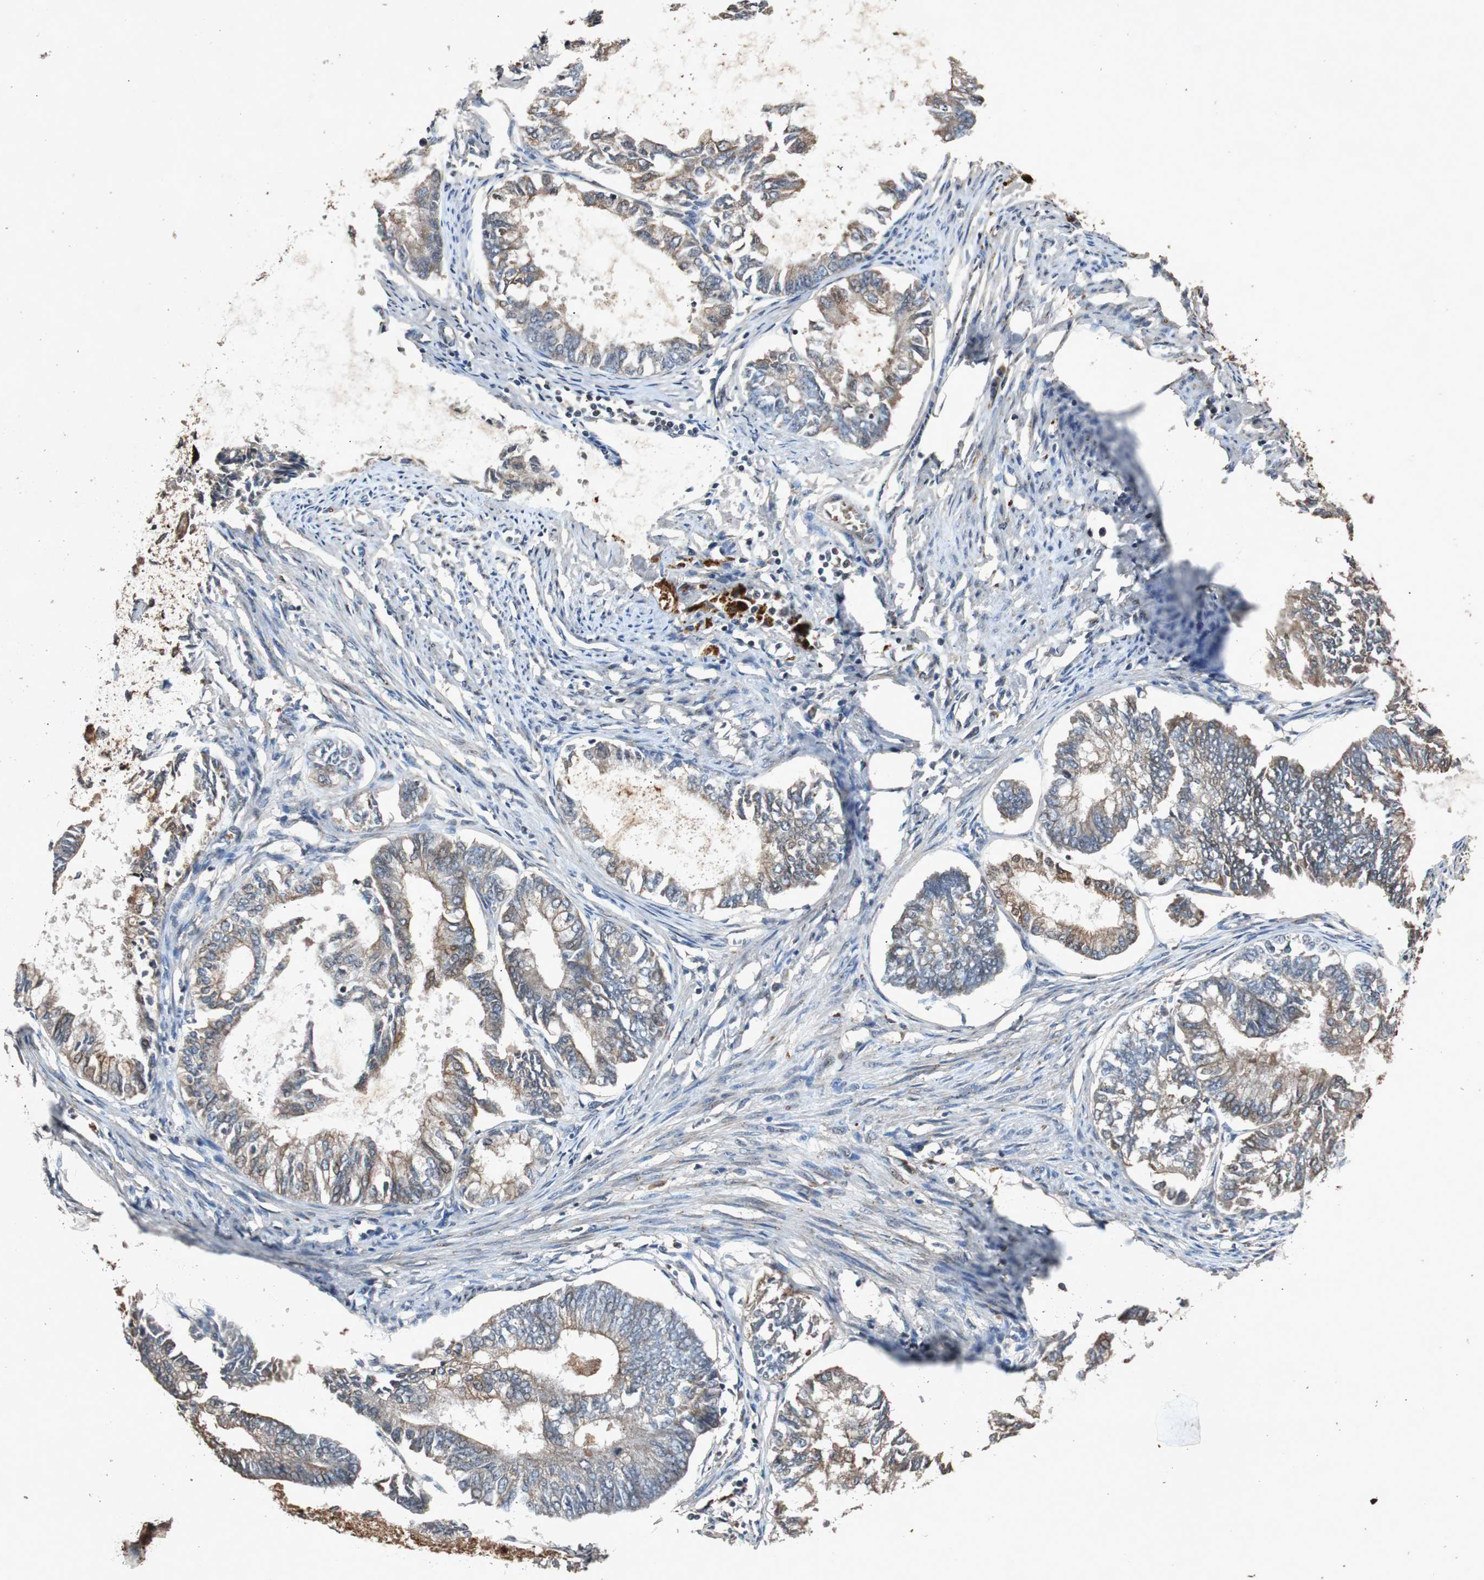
{"staining": {"intensity": "moderate", "quantity": "25%-75%", "location": "cytoplasmic/membranous"}, "tissue": "endometrial cancer", "cell_type": "Tumor cells", "image_type": "cancer", "snomed": [{"axis": "morphology", "description": "Adenocarcinoma, NOS"}, {"axis": "topography", "description": "Endometrium"}], "caption": "Tumor cells display medium levels of moderate cytoplasmic/membranous staining in approximately 25%-75% of cells in endometrial cancer (adenocarcinoma).", "gene": "SLIT2", "patient": {"sex": "female", "age": 86}}